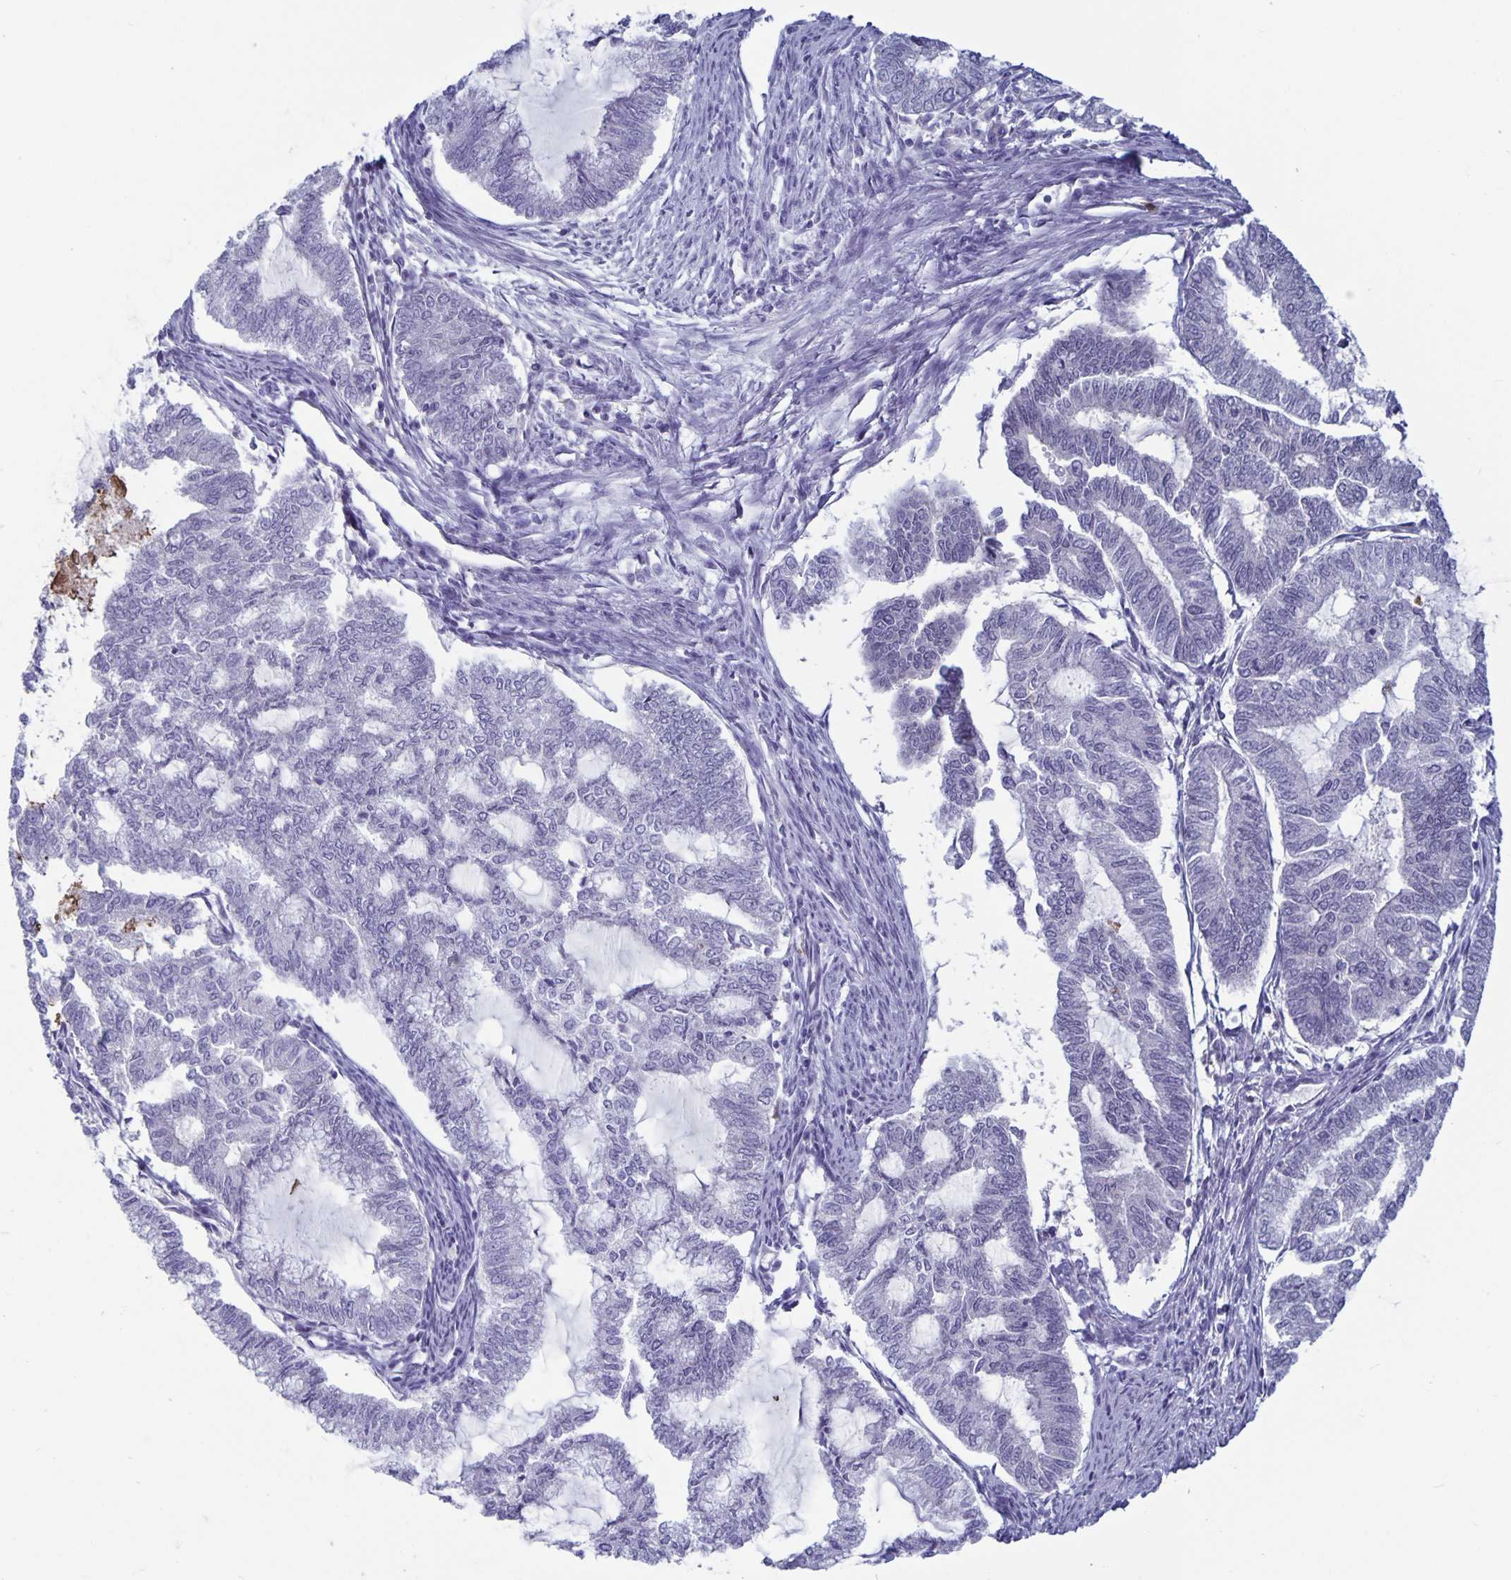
{"staining": {"intensity": "negative", "quantity": "none", "location": "none"}, "tissue": "endometrial cancer", "cell_type": "Tumor cells", "image_type": "cancer", "snomed": [{"axis": "morphology", "description": "Adenocarcinoma, NOS"}, {"axis": "topography", "description": "Endometrium"}], "caption": "An immunohistochemistry image of adenocarcinoma (endometrial) is shown. There is no staining in tumor cells of adenocarcinoma (endometrial).", "gene": "PLCB3", "patient": {"sex": "female", "age": 79}}